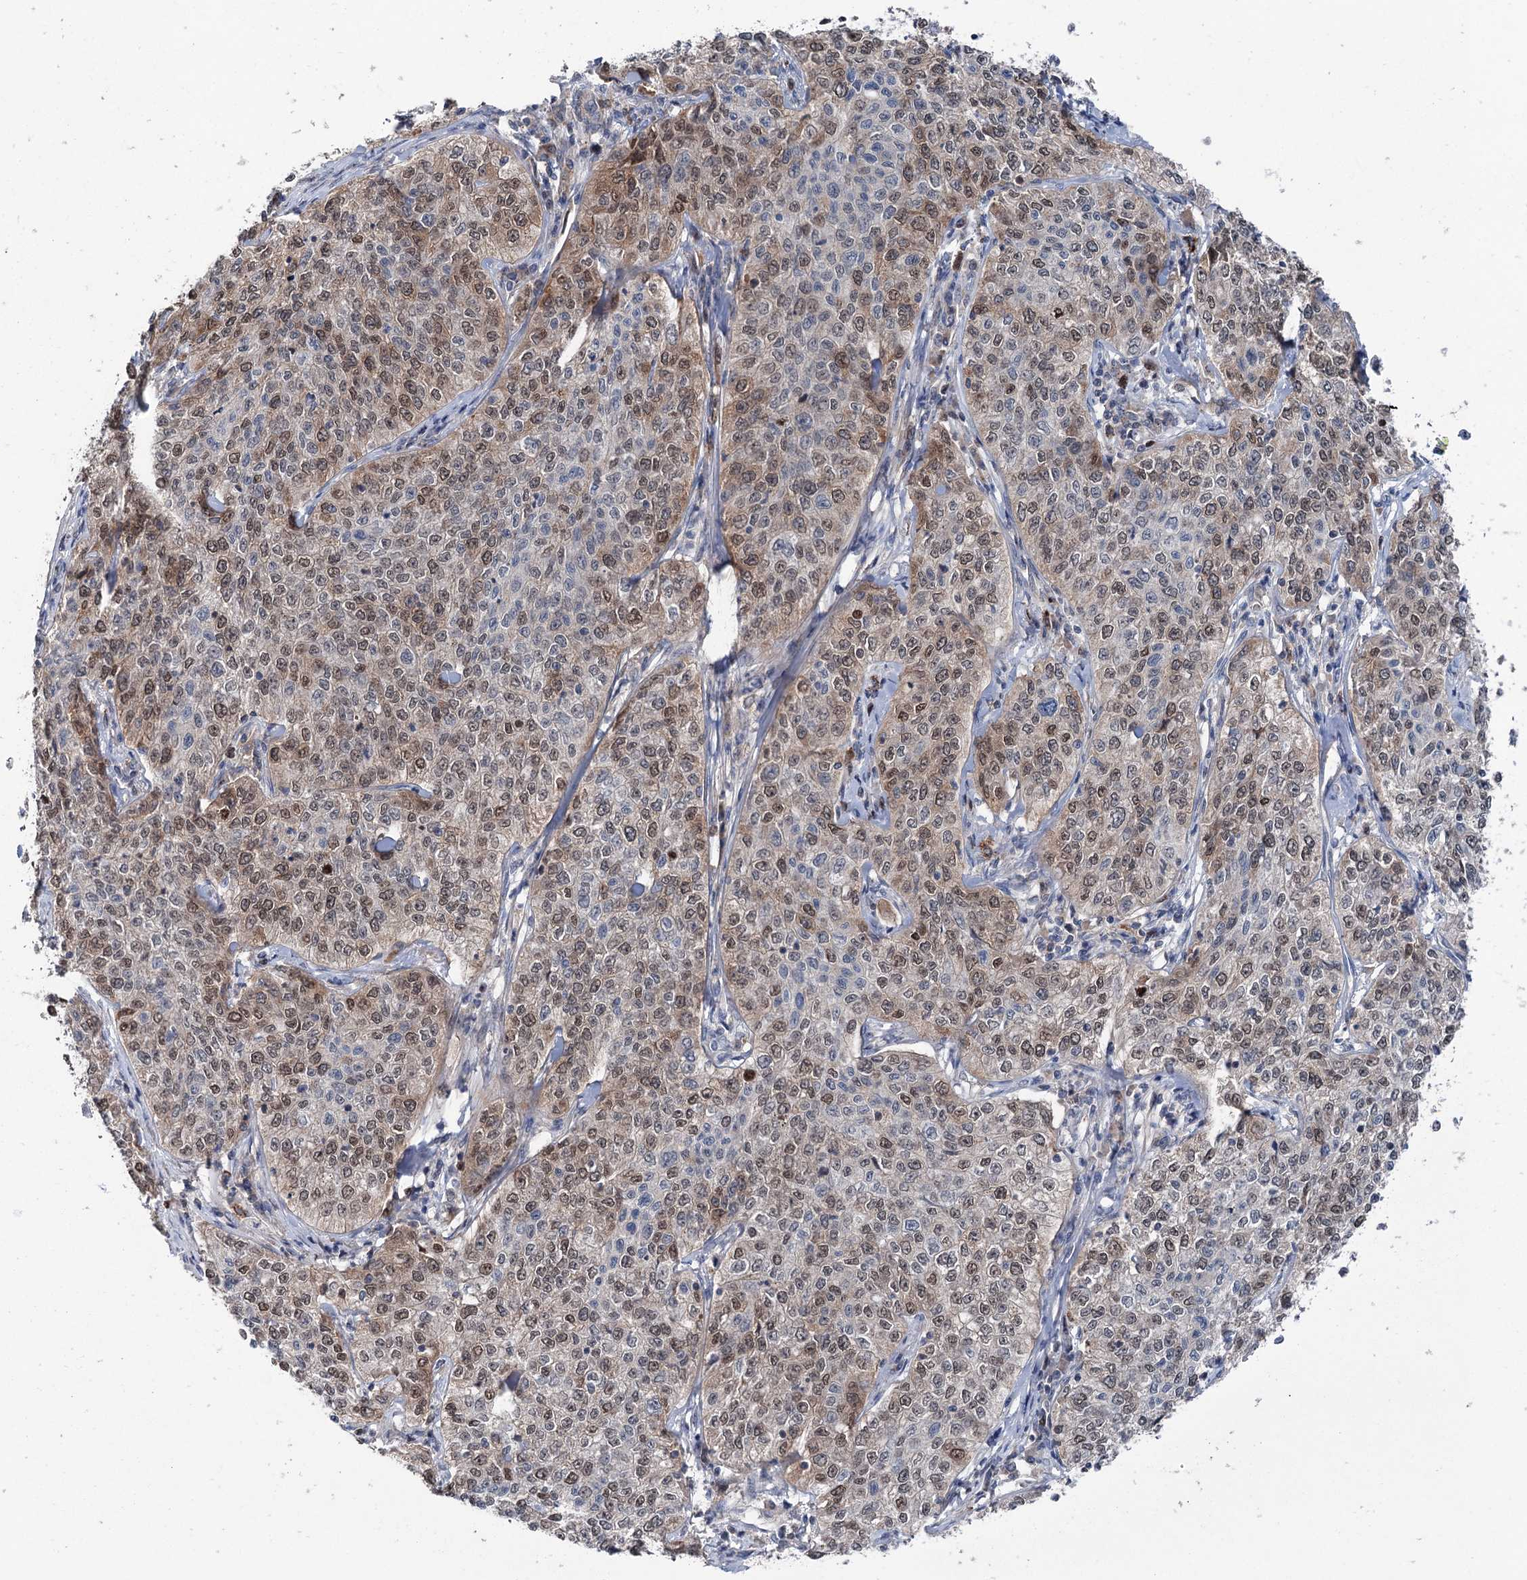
{"staining": {"intensity": "moderate", "quantity": ">75%", "location": "nuclear"}, "tissue": "cervical cancer", "cell_type": "Tumor cells", "image_type": "cancer", "snomed": [{"axis": "morphology", "description": "Squamous cell carcinoma, NOS"}, {"axis": "topography", "description": "Cervix"}], "caption": "Protein staining exhibits moderate nuclear expression in approximately >75% of tumor cells in cervical cancer (squamous cell carcinoma).", "gene": "NCAPD2", "patient": {"sex": "female", "age": 35}}